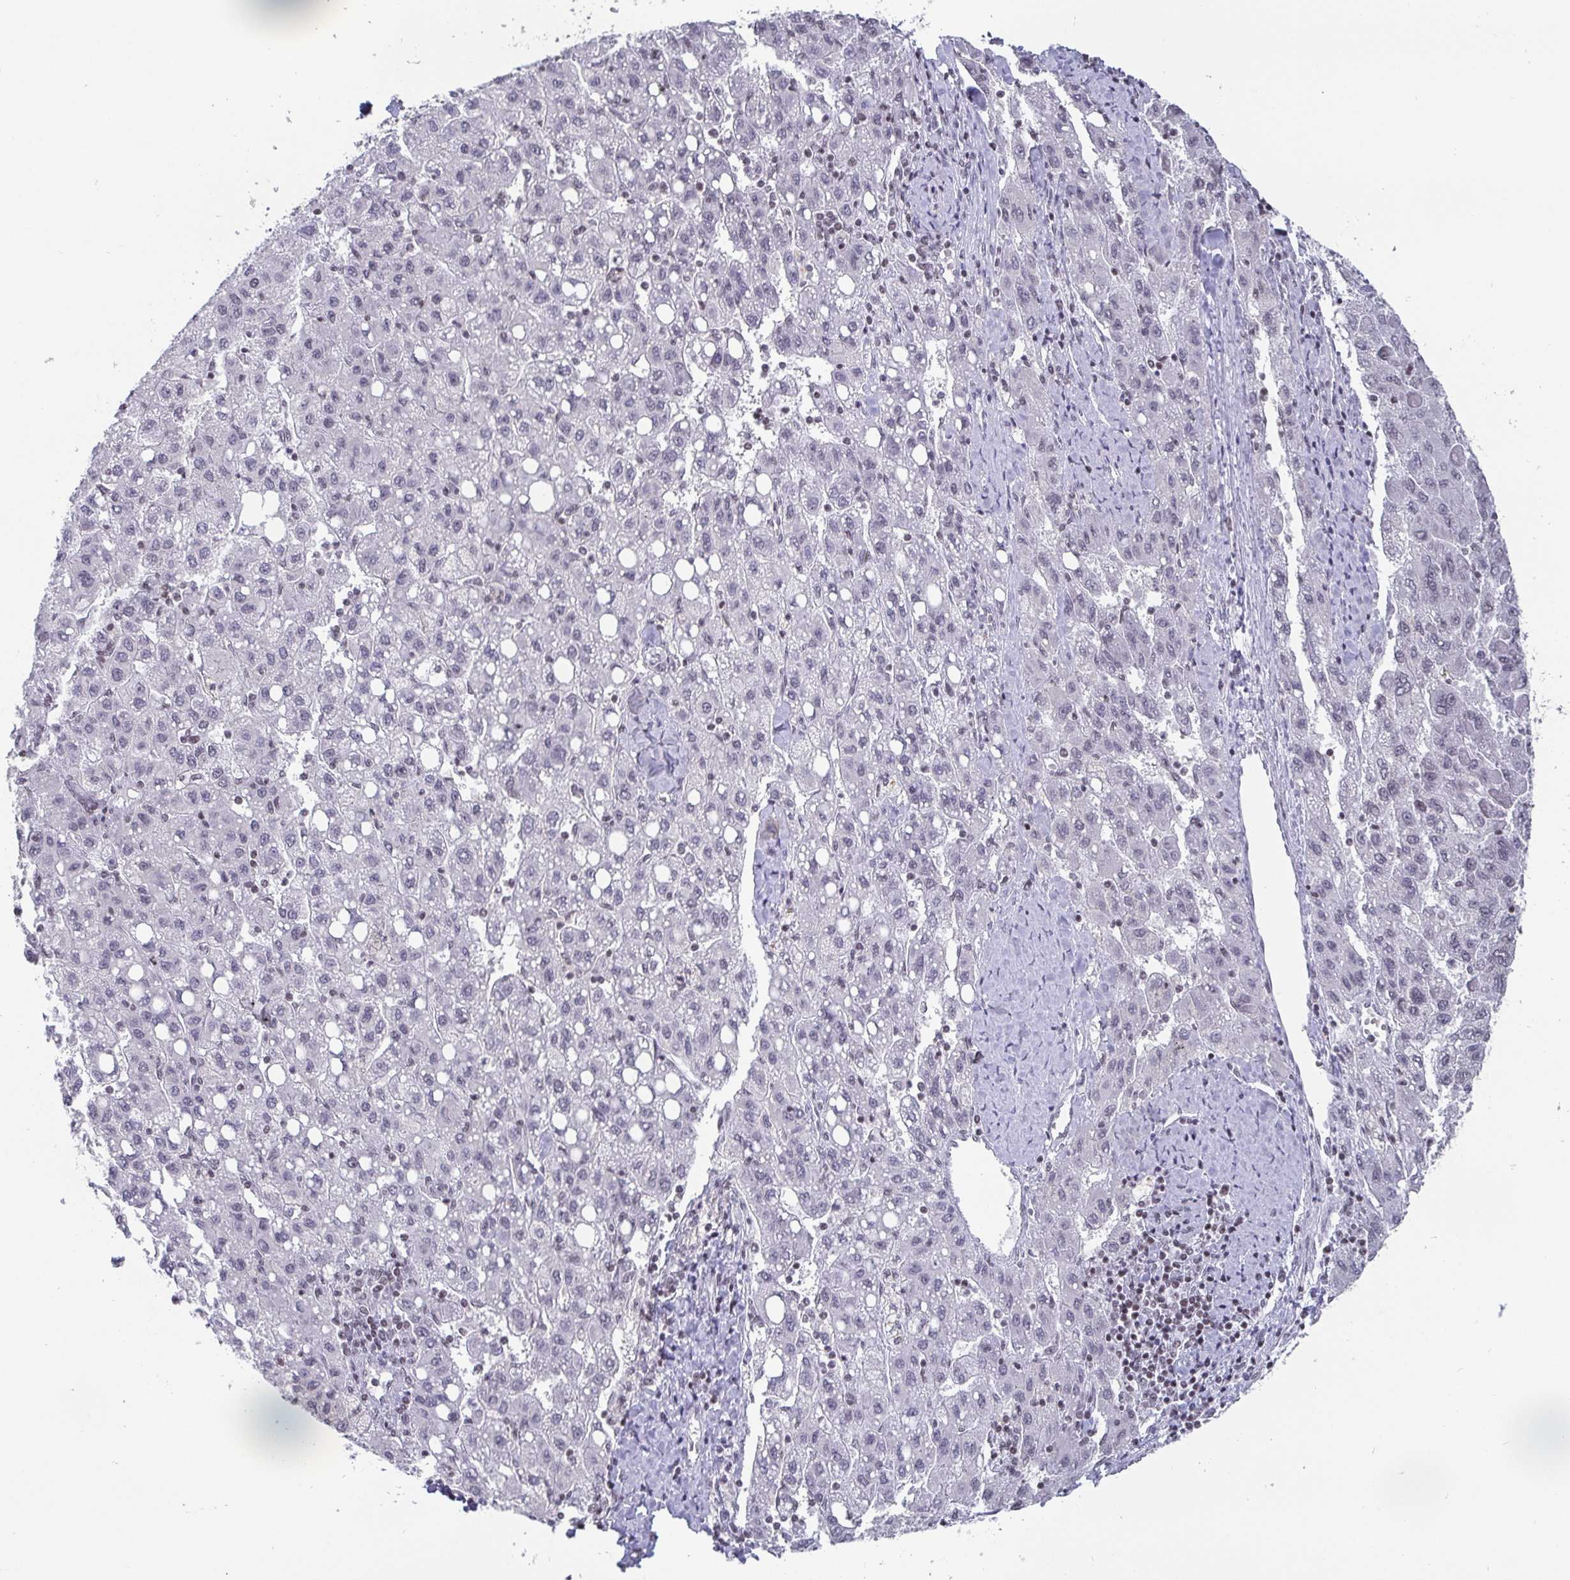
{"staining": {"intensity": "negative", "quantity": "none", "location": "none"}, "tissue": "liver cancer", "cell_type": "Tumor cells", "image_type": "cancer", "snomed": [{"axis": "morphology", "description": "Carcinoma, Hepatocellular, NOS"}, {"axis": "topography", "description": "Liver"}], "caption": "The histopathology image demonstrates no staining of tumor cells in liver cancer.", "gene": "CTCF", "patient": {"sex": "female", "age": 82}}